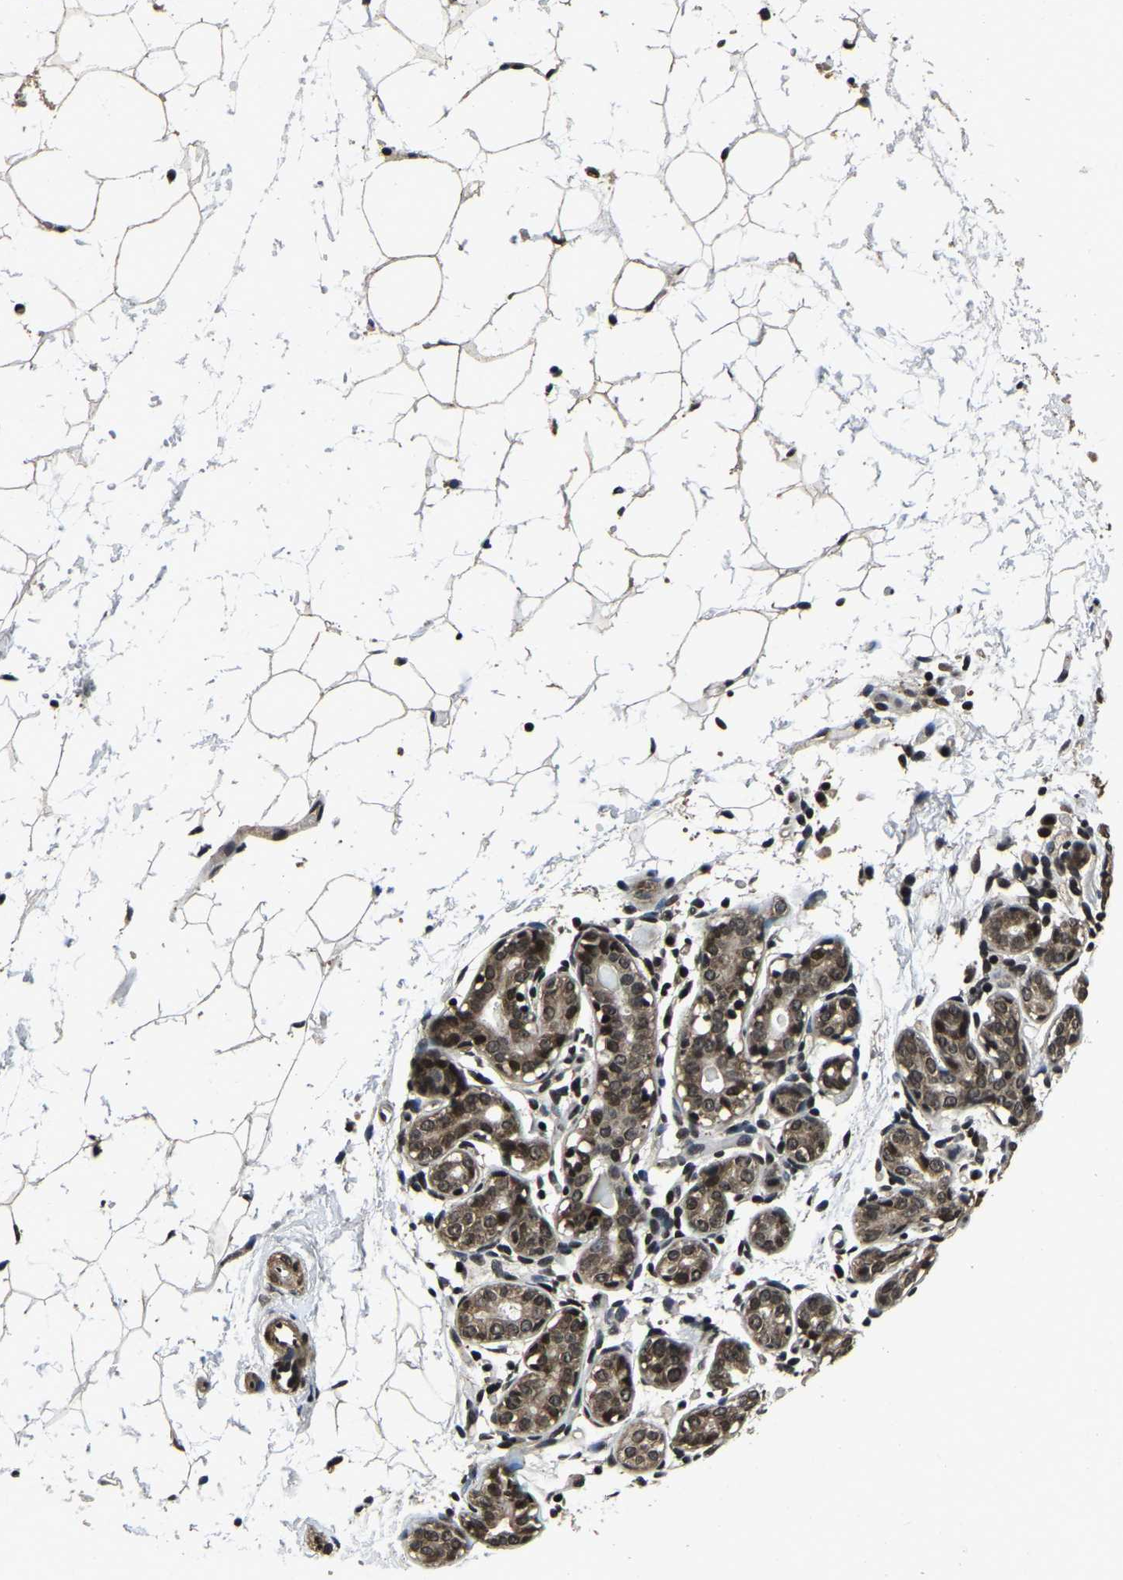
{"staining": {"intensity": "moderate", "quantity": ">75%", "location": "nuclear"}, "tissue": "breast", "cell_type": "Adipocytes", "image_type": "normal", "snomed": [{"axis": "morphology", "description": "Normal tissue, NOS"}, {"axis": "topography", "description": "Breast"}], "caption": "DAB (3,3'-diaminobenzidine) immunohistochemical staining of normal breast shows moderate nuclear protein positivity in approximately >75% of adipocytes.", "gene": "ANKIB1", "patient": {"sex": "female", "age": 22}}